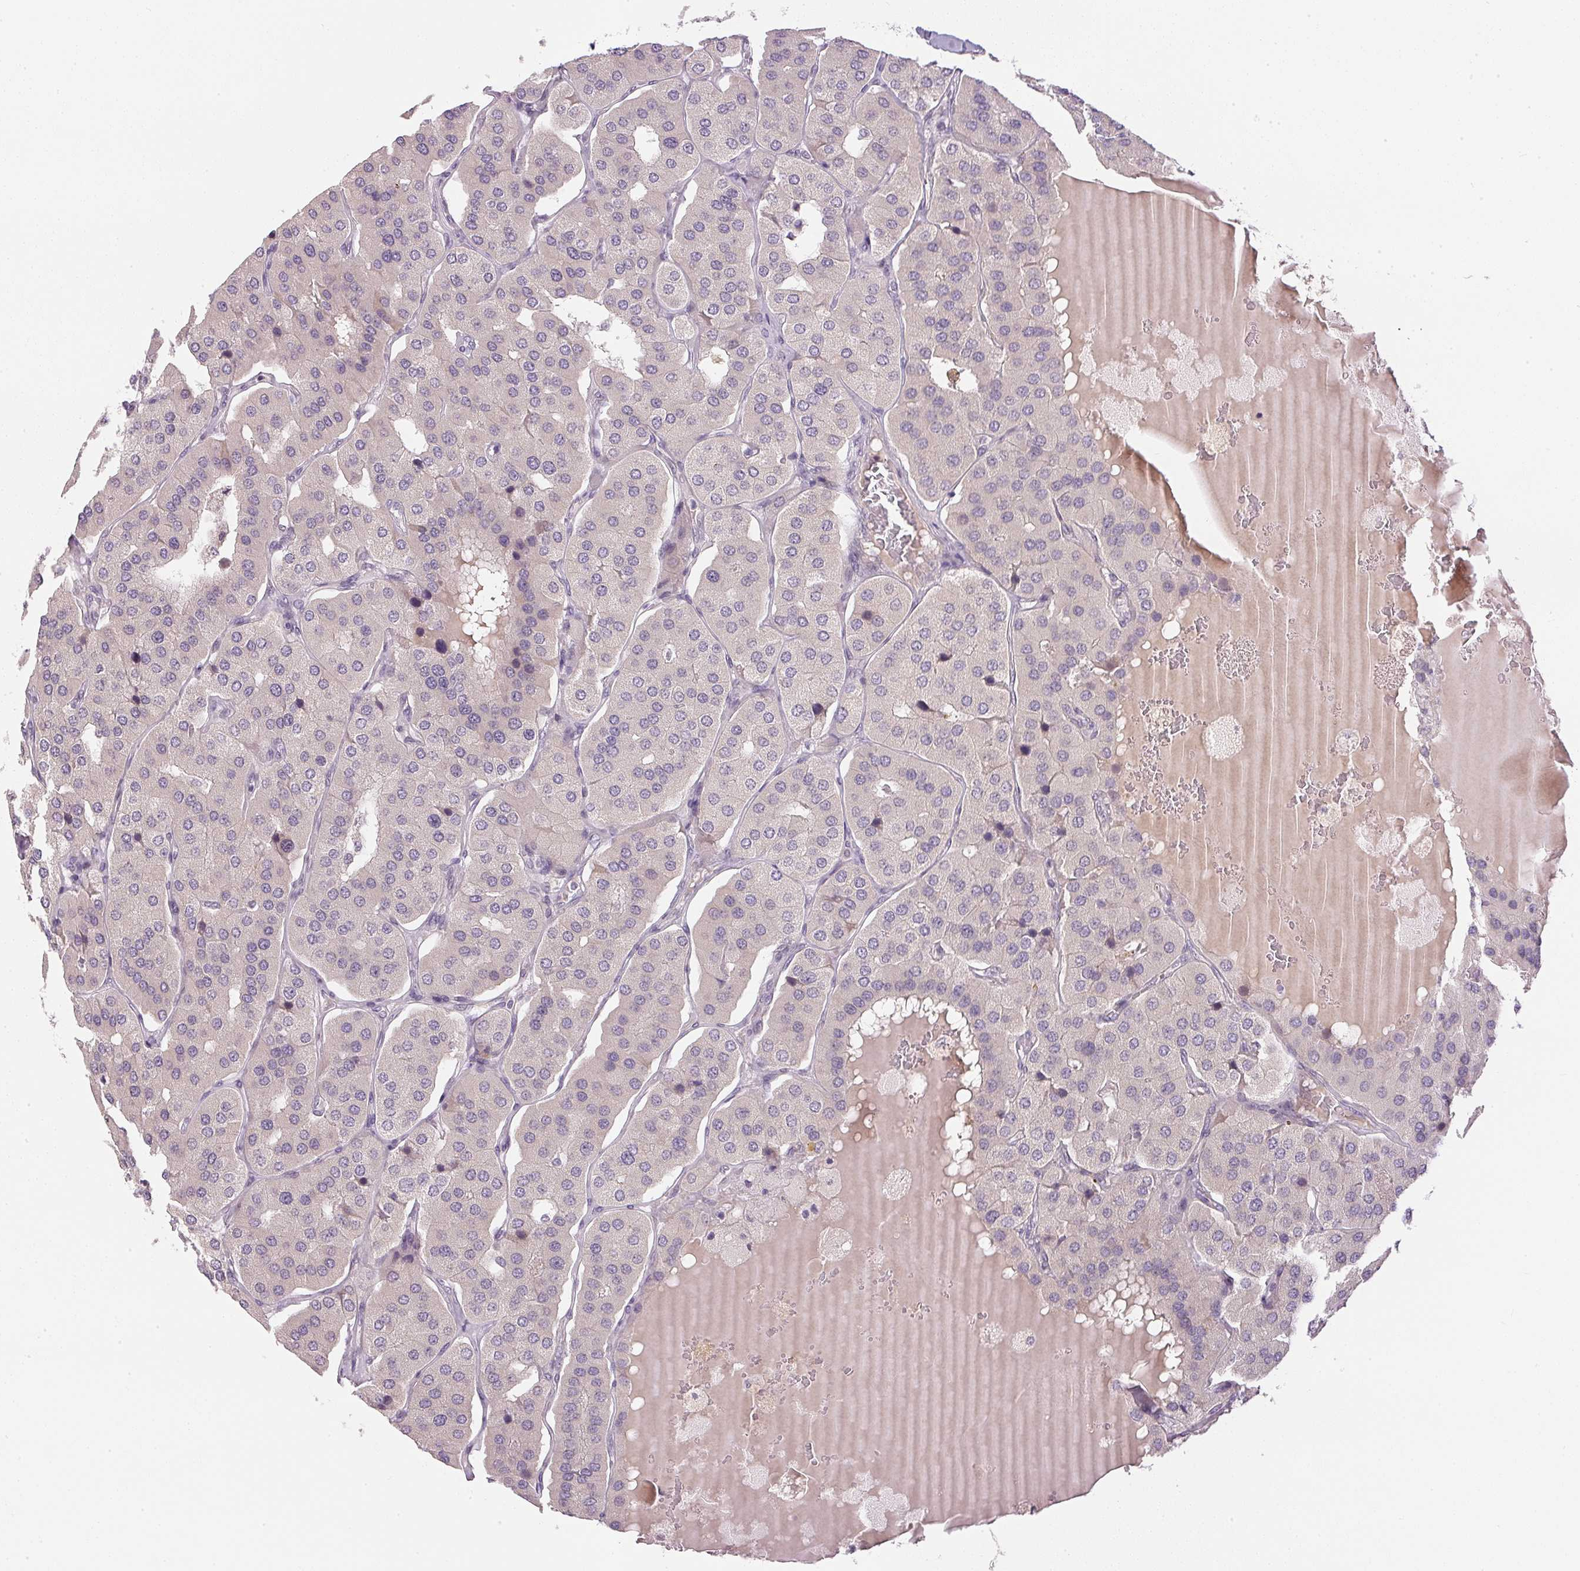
{"staining": {"intensity": "negative", "quantity": "none", "location": "none"}, "tissue": "parathyroid gland", "cell_type": "Glandular cells", "image_type": "normal", "snomed": [{"axis": "morphology", "description": "Normal tissue, NOS"}, {"axis": "morphology", "description": "Adenoma, NOS"}, {"axis": "topography", "description": "Parathyroid gland"}], "caption": "High magnification brightfield microscopy of normal parathyroid gland stained with DAB (3,3'-diaminobenzidine) (brown) and counterstained with hematoxylin (blue): glandular cells show no significant staining.", "gene": "TTC23L", "patient": {"sex": "female", "age": 86}}